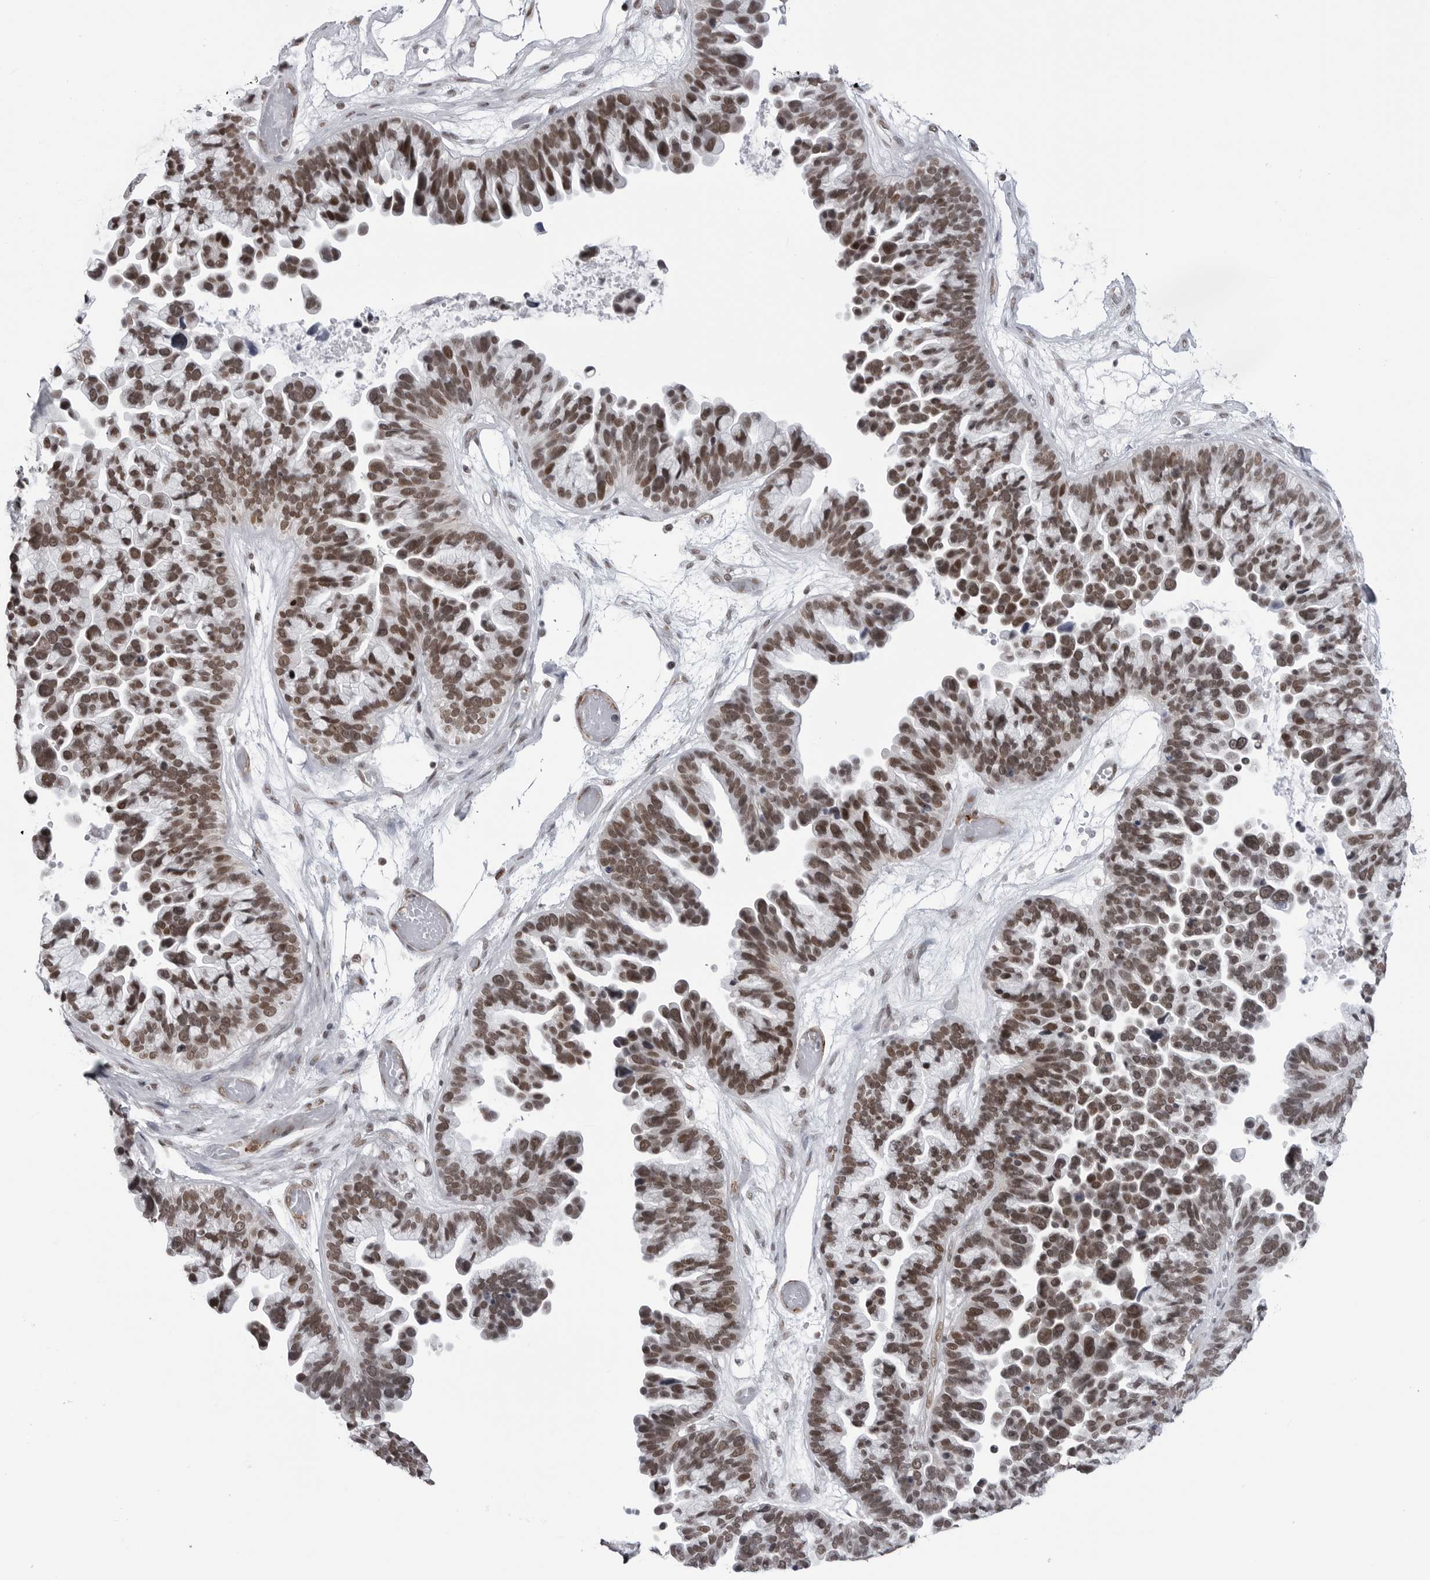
{"staining": {"intensity": "moderate", "quantity": ">75%", "location": "nuclear"}, "tissue": "ovarian cancer", "cell_type": "Tumor cells", "image_type": "cancer", "snomed": [{"axis": "morphology", "description": "Cystadenocarcinoma, serous, NOS"}, {"axis": "topography", "description": "Ovary"}], "caption": "Immunohistochemistry (IHC) of human ovarian serous cystadenocarcinoma exhibits medium levels of moderate nuclear positivity in about >75% of tumor cells. (Brightfield microscopy of DAB IHC at high magnification).", "gene": "RNF26", "patient": {"sex": "female", "age": 56}}